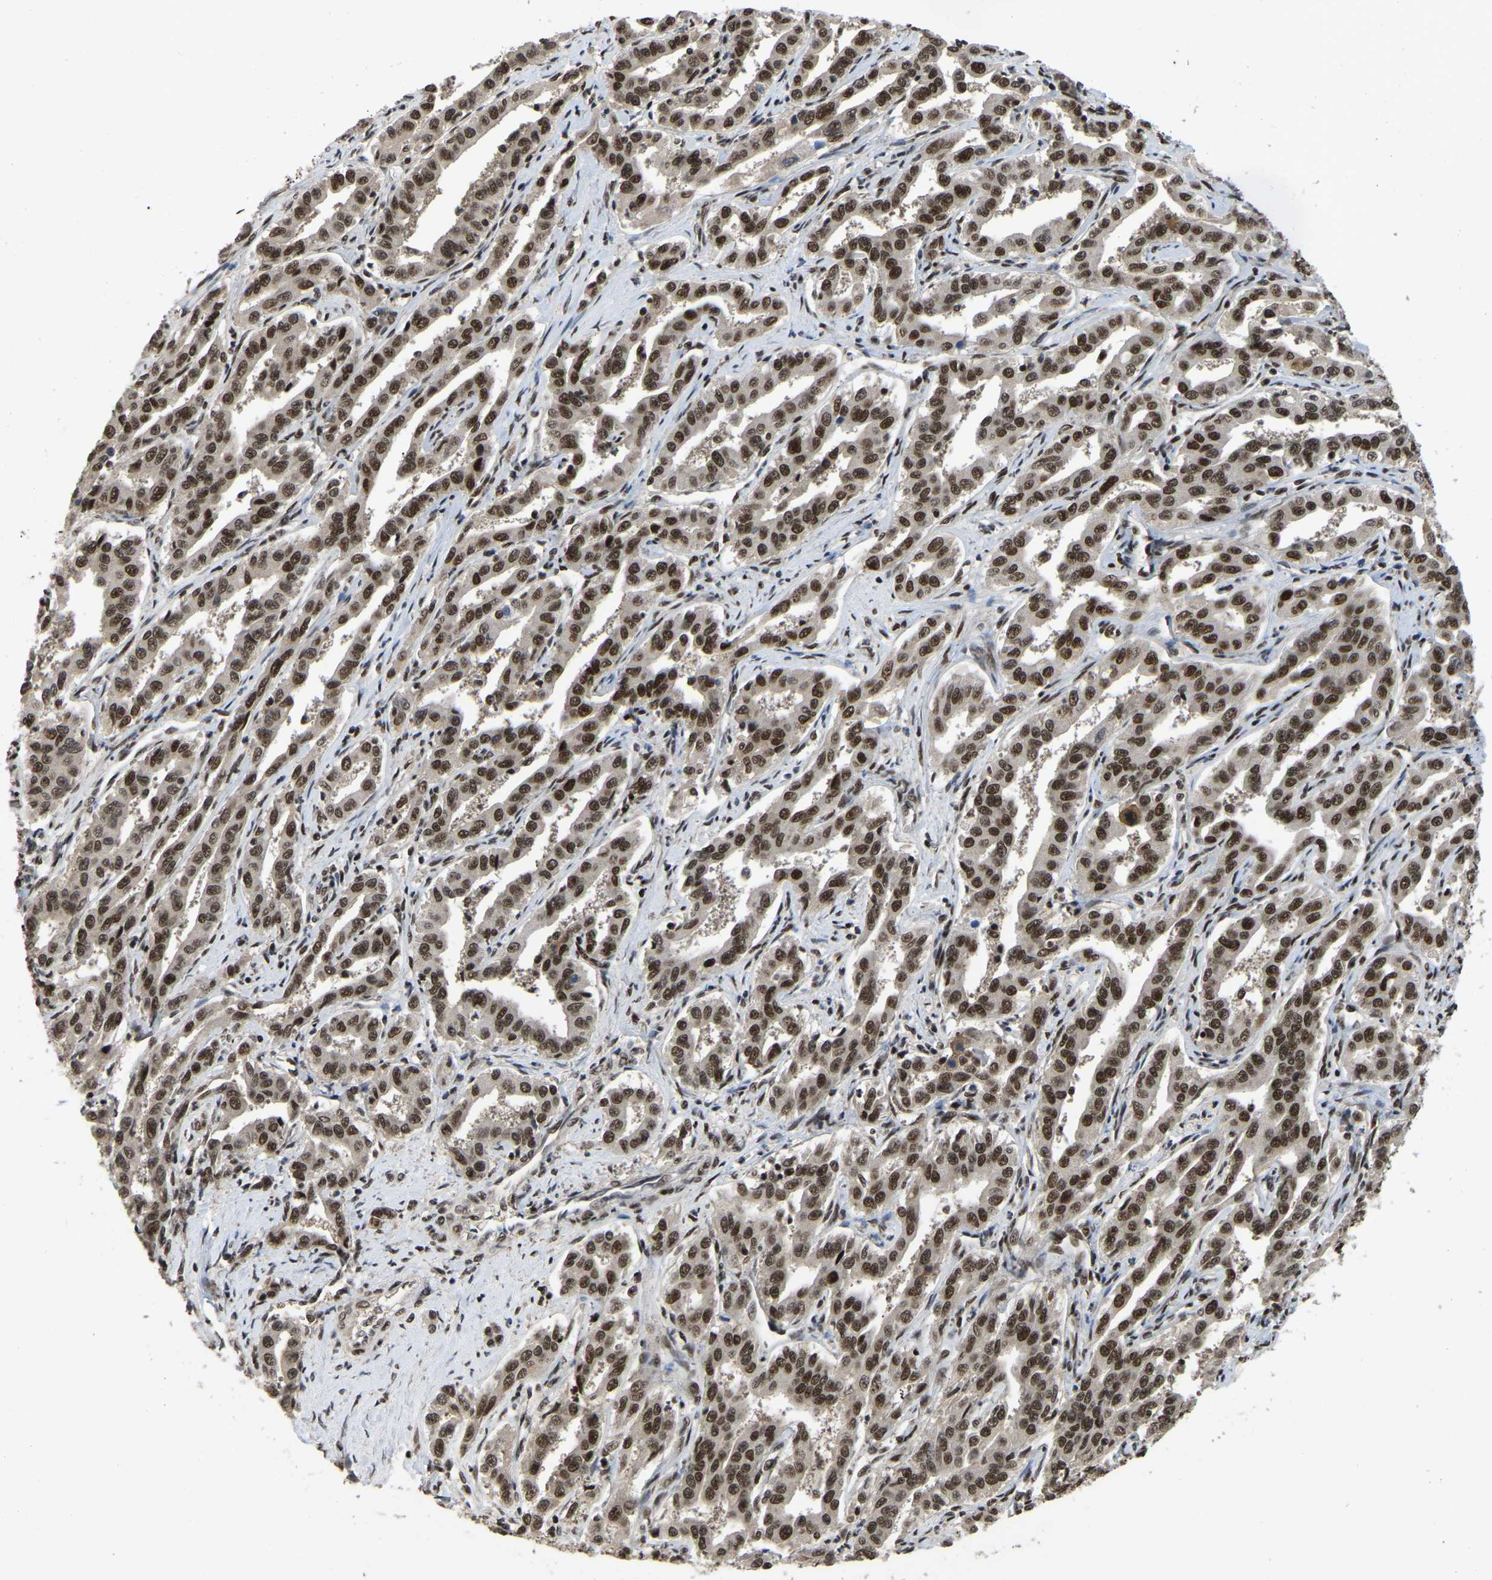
{"staining": {"intensity": "moderate", "quantity": ">75%", "location": "nuclear"}, "tissue": "liver cancer", "cell_type": "Tumor cells", "image_type": "cancer", "snomed": [{"axis": "morphology", "description": "Cholangiocarcinoma"}, {"axis": "topography", "description": "Liver"}], "caption": "Liver cholangiocarcinoma tissue reveals moderate nuclear staining in approximately >75% of tumor cells (Brightfield microscopy of DAB IHC at high magnification).", "gene": "TBL1XR1", "patient": {"sex": "male", "age": 59}}